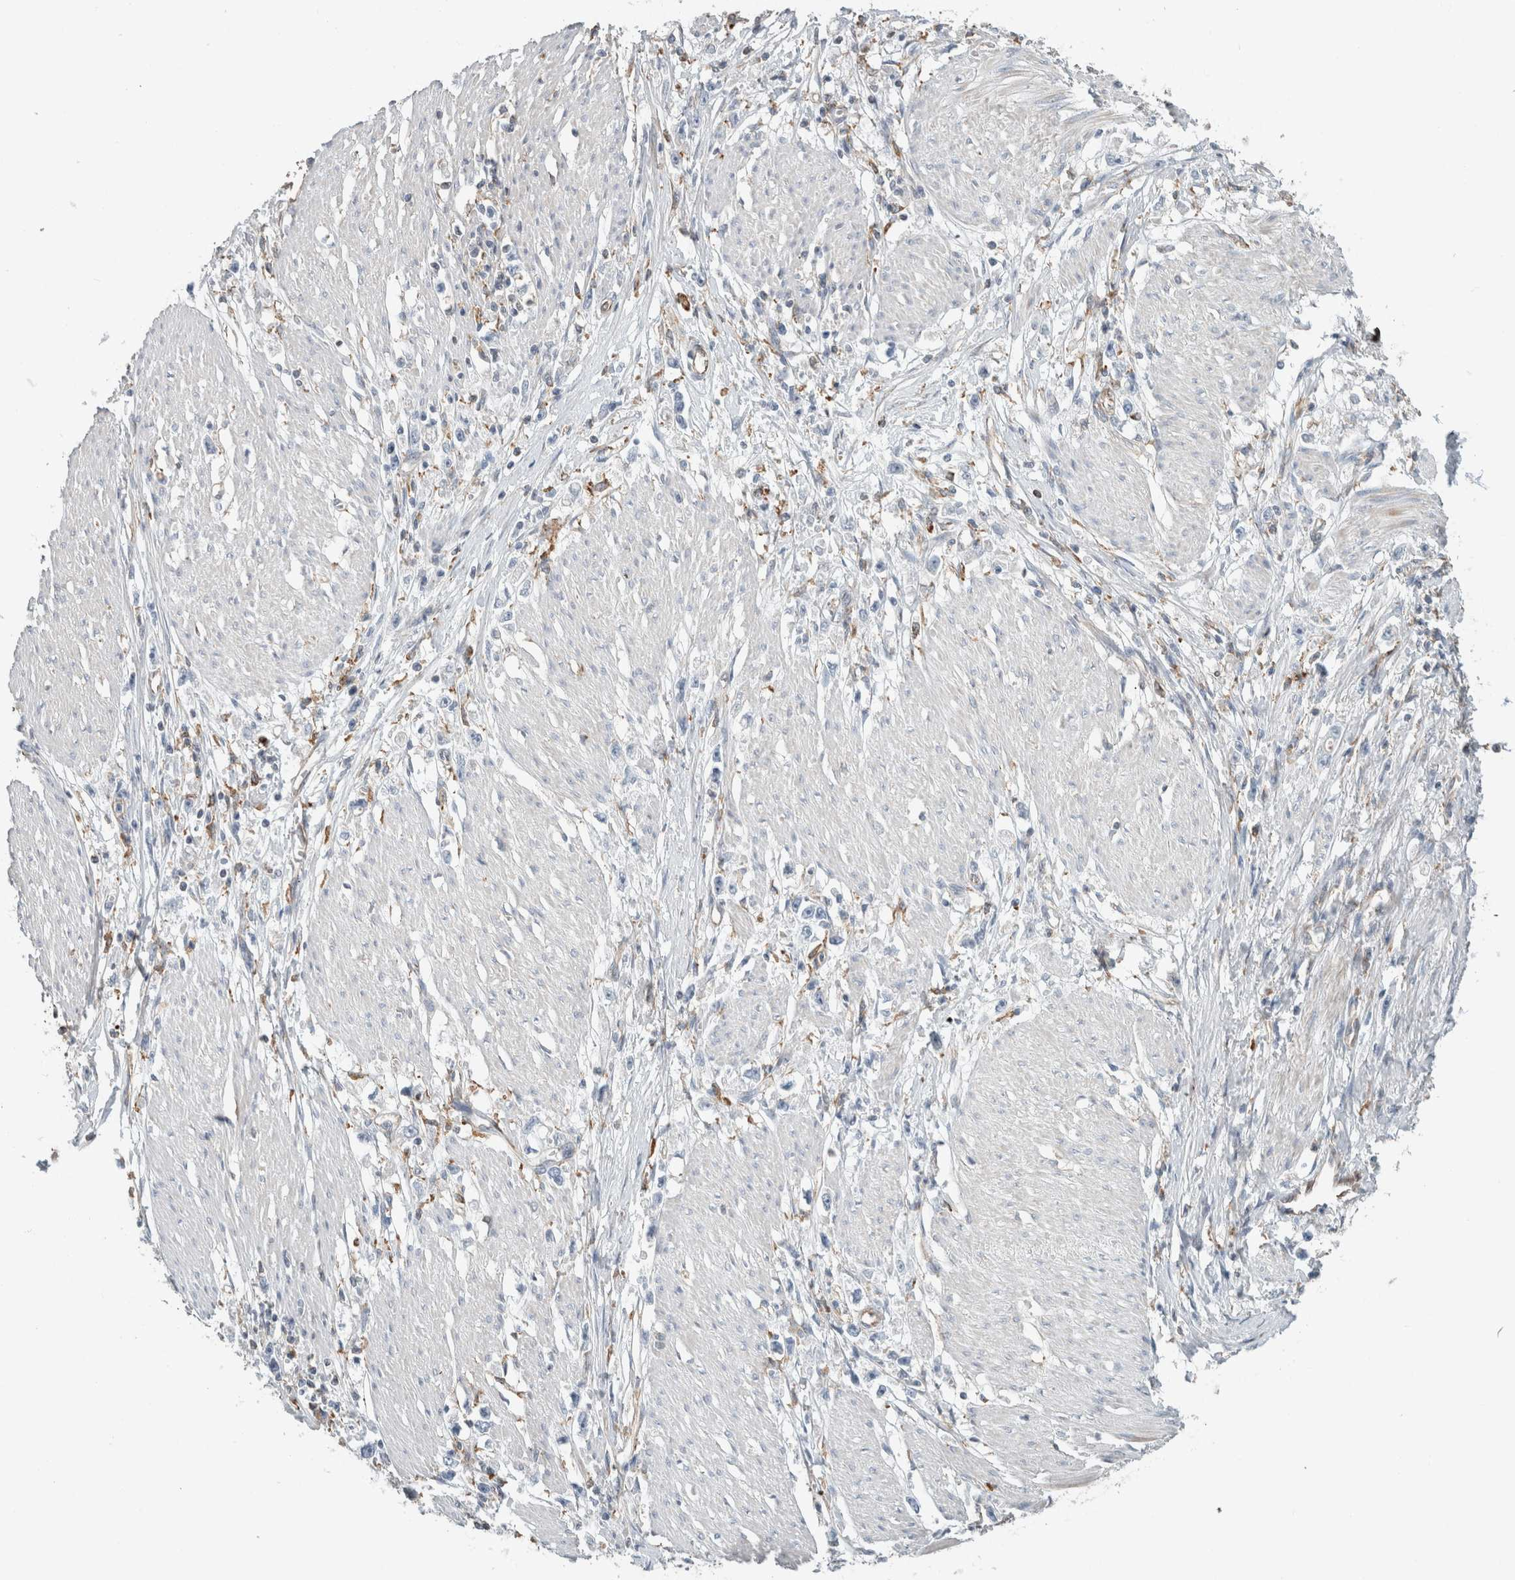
{"staining": {"intensity": "negative", "quantity": "none", "location": "none"}, "tissue": "stomach cancer", "cell_type": "Tumor cells", "image_type": "cancer", "snomed": [{"axis": "morphology", "description": "Adenocarcinoma, NOS"}, {"axis": "topography", "description": "Stomach"}], "caption": "Tumor cells show no significant staining in stomach adenocarcinoma.", "gene": "LY86", "patient": {"sex": "female", "age": 59}}